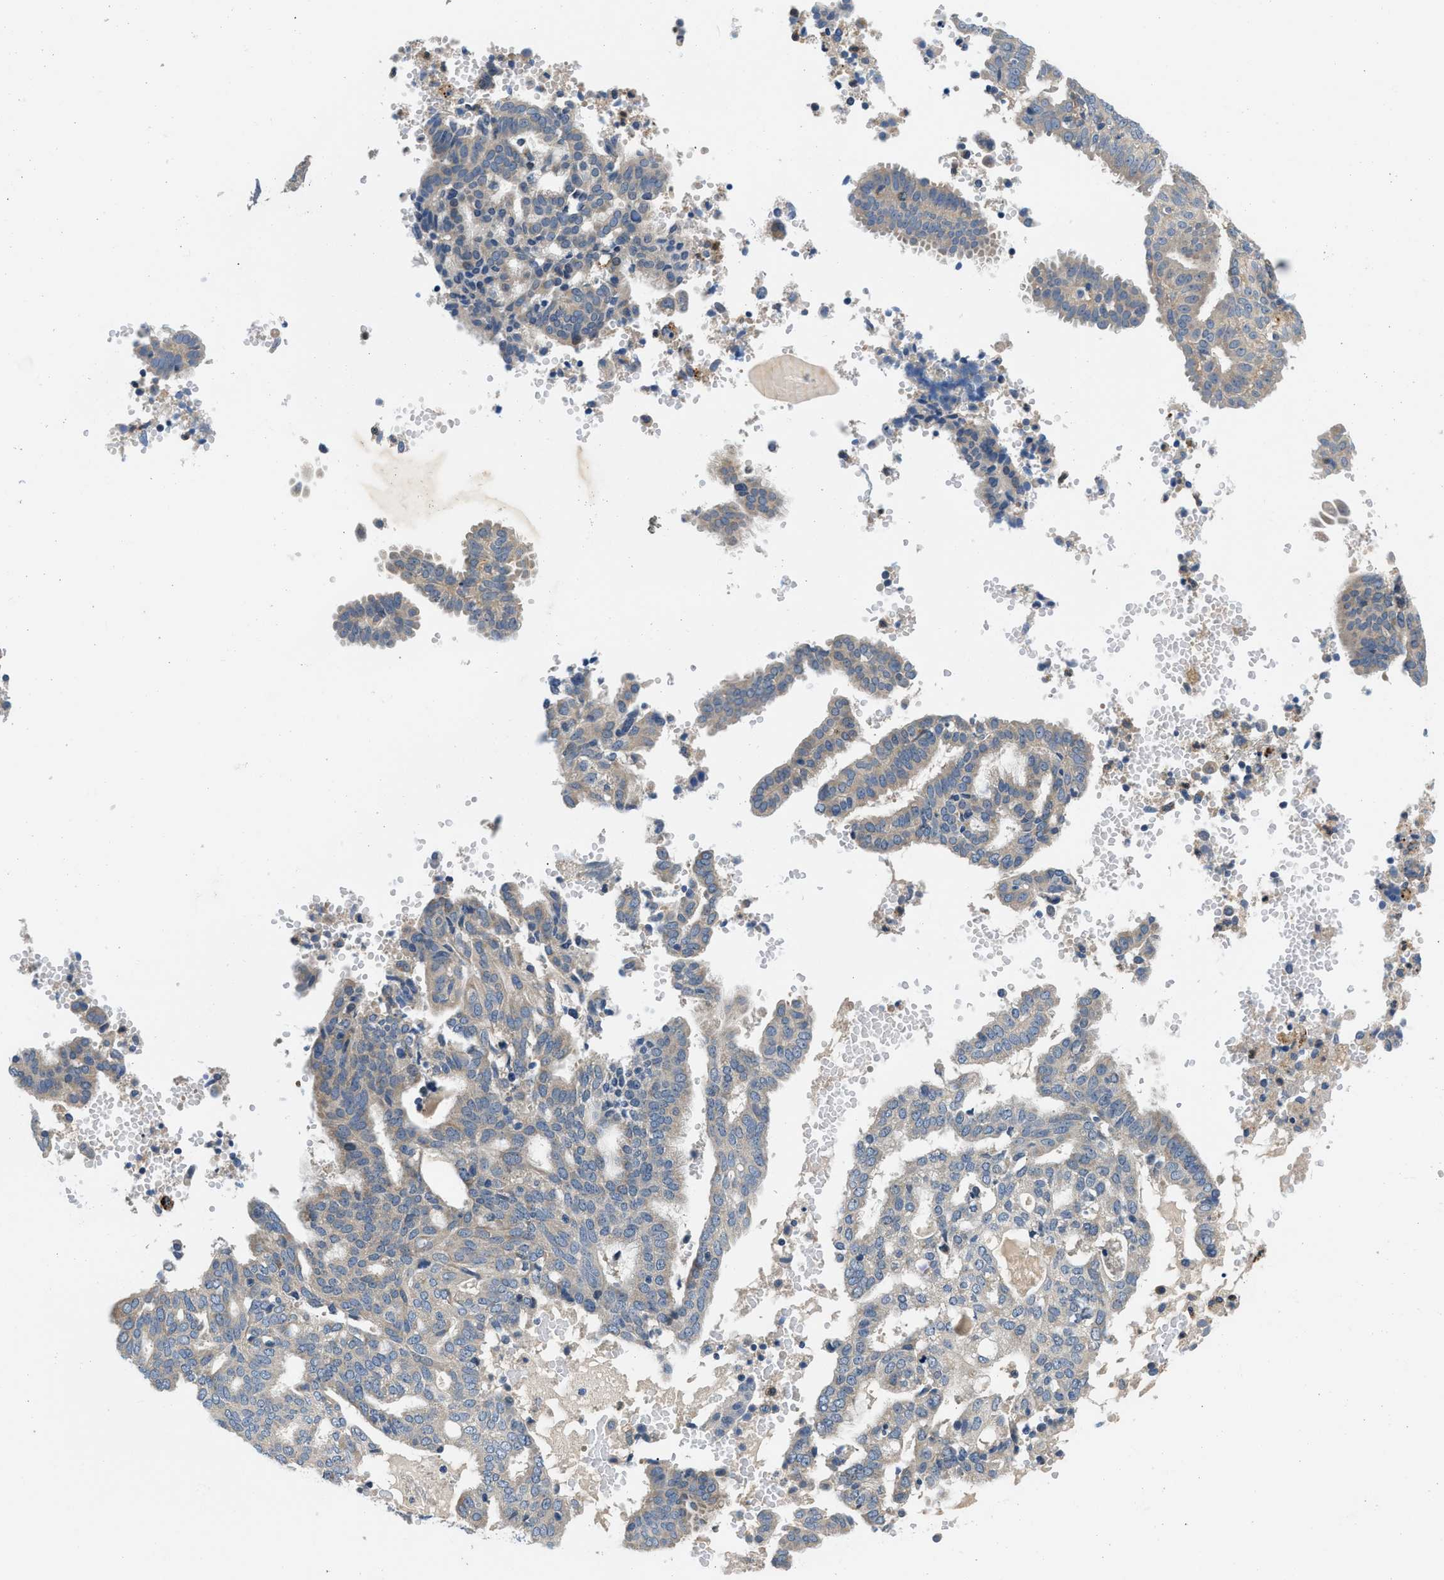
{"staining": {"intensity": "negative", "quantity": "none", "location": "none"}, "tissue": "endometrial cancer", "cell_type": "Tumor cells", "image_type": "cancer", "snomed": [{"axis": "morphology", "description": "Adenocarcinoma, NOS"}, {"axis": "topography", "description": "Endometrium"}], "caption": "Immunohistochemistry of human endometrial cancer (adenocarcinoma) reveals no expression in tumor cells.", "gene": "ADGRE3", "patient": {"sex": "female", "age": 58}}